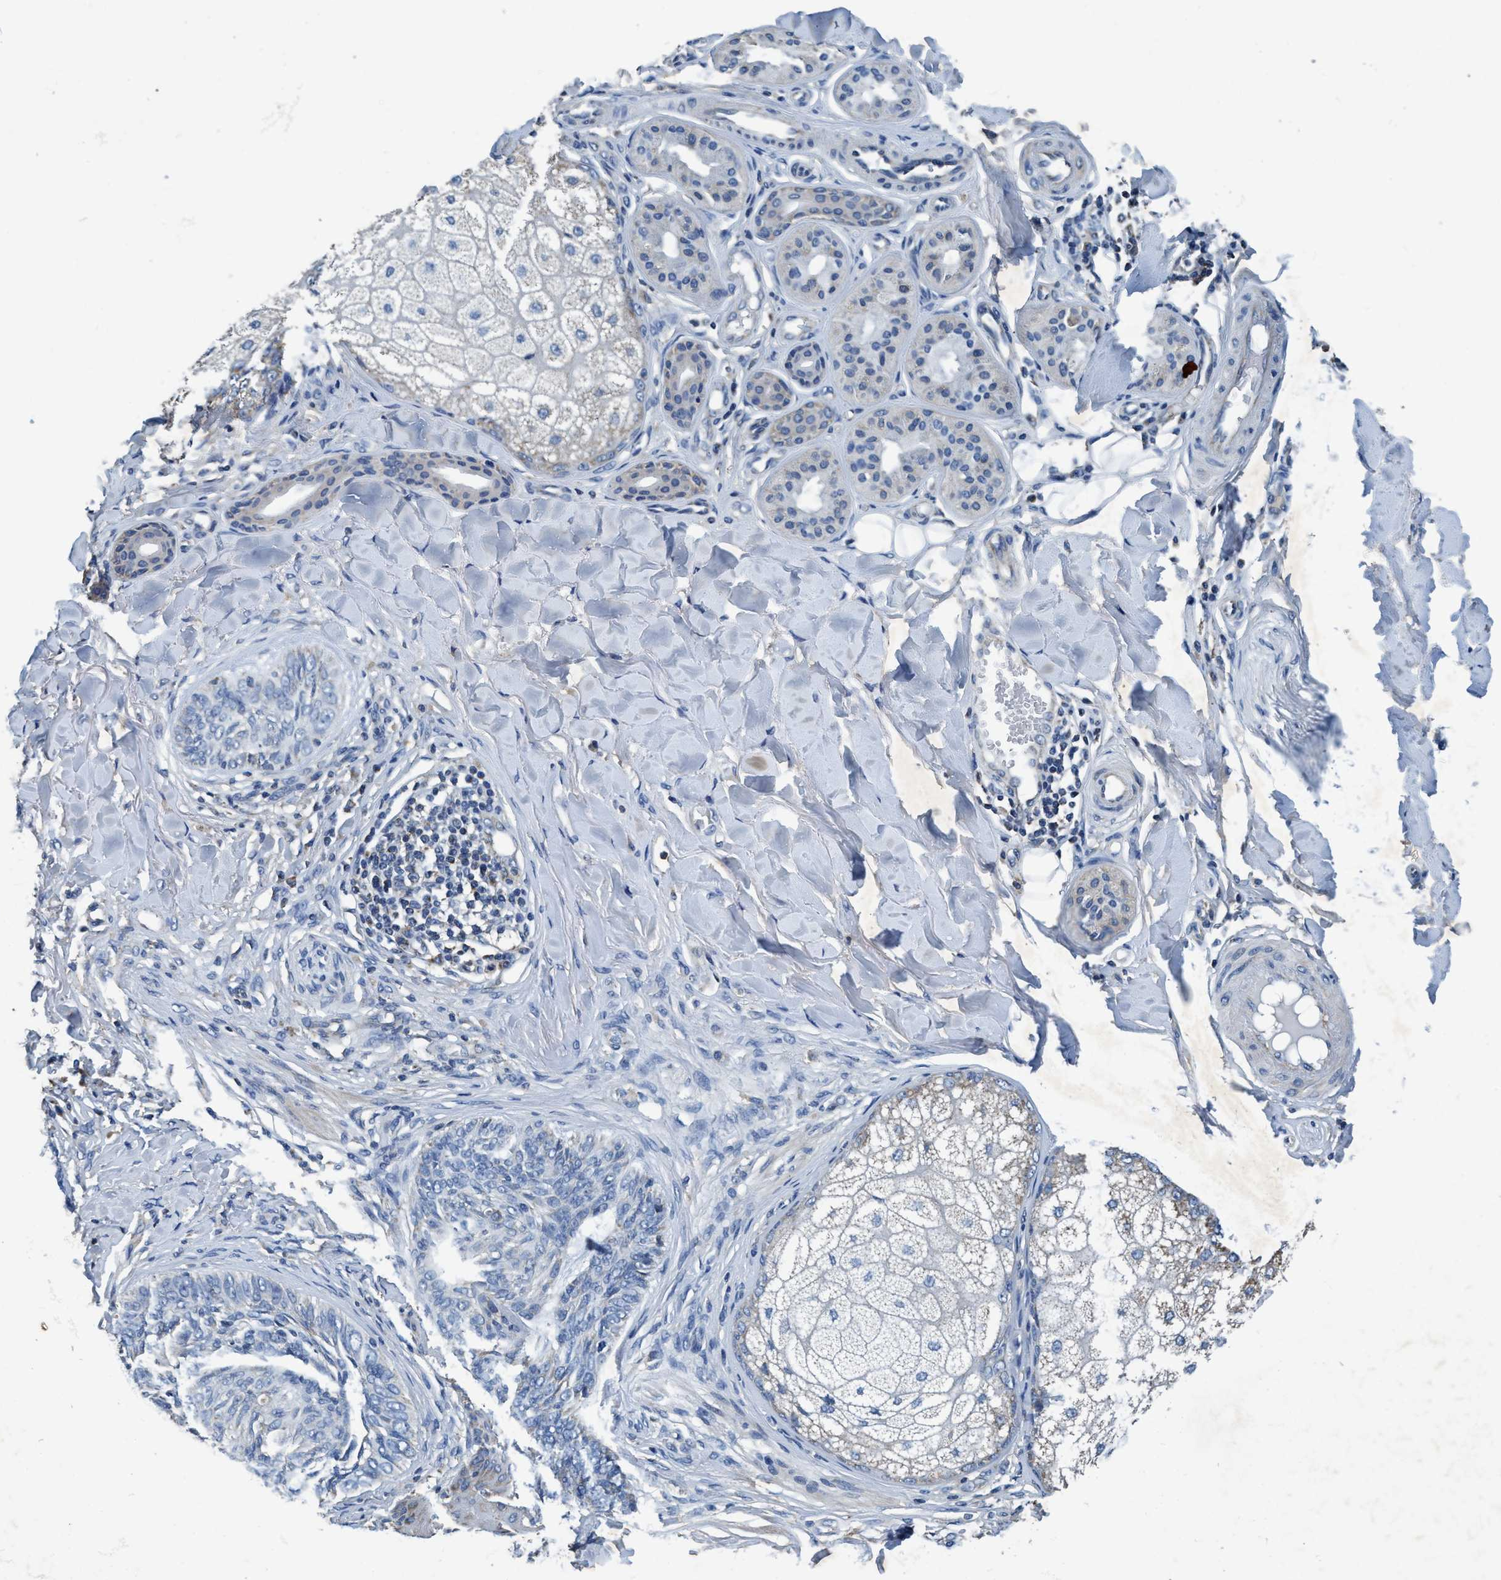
{"staining": {"intensity": "negative", "quantity": "none", "location": "none"}, "tissue": "skin cancer", "cell_type": "Tumor cells", "image_type": "cancer", "snomed": [{"axis": "morphology", "description": "Basal cell carcinoma"}, {"axis": "topography", "description": "Skin"}], "caption": "IHC image of neoplastic tissue: basal cell carcinoma (skin) stained with DAB (3,3'-diaminobenzidine) exhibits no significant protein expression in tumor cells.", "gene": "ANKFN1", "patient": {"sex": "male", "age": 43}}